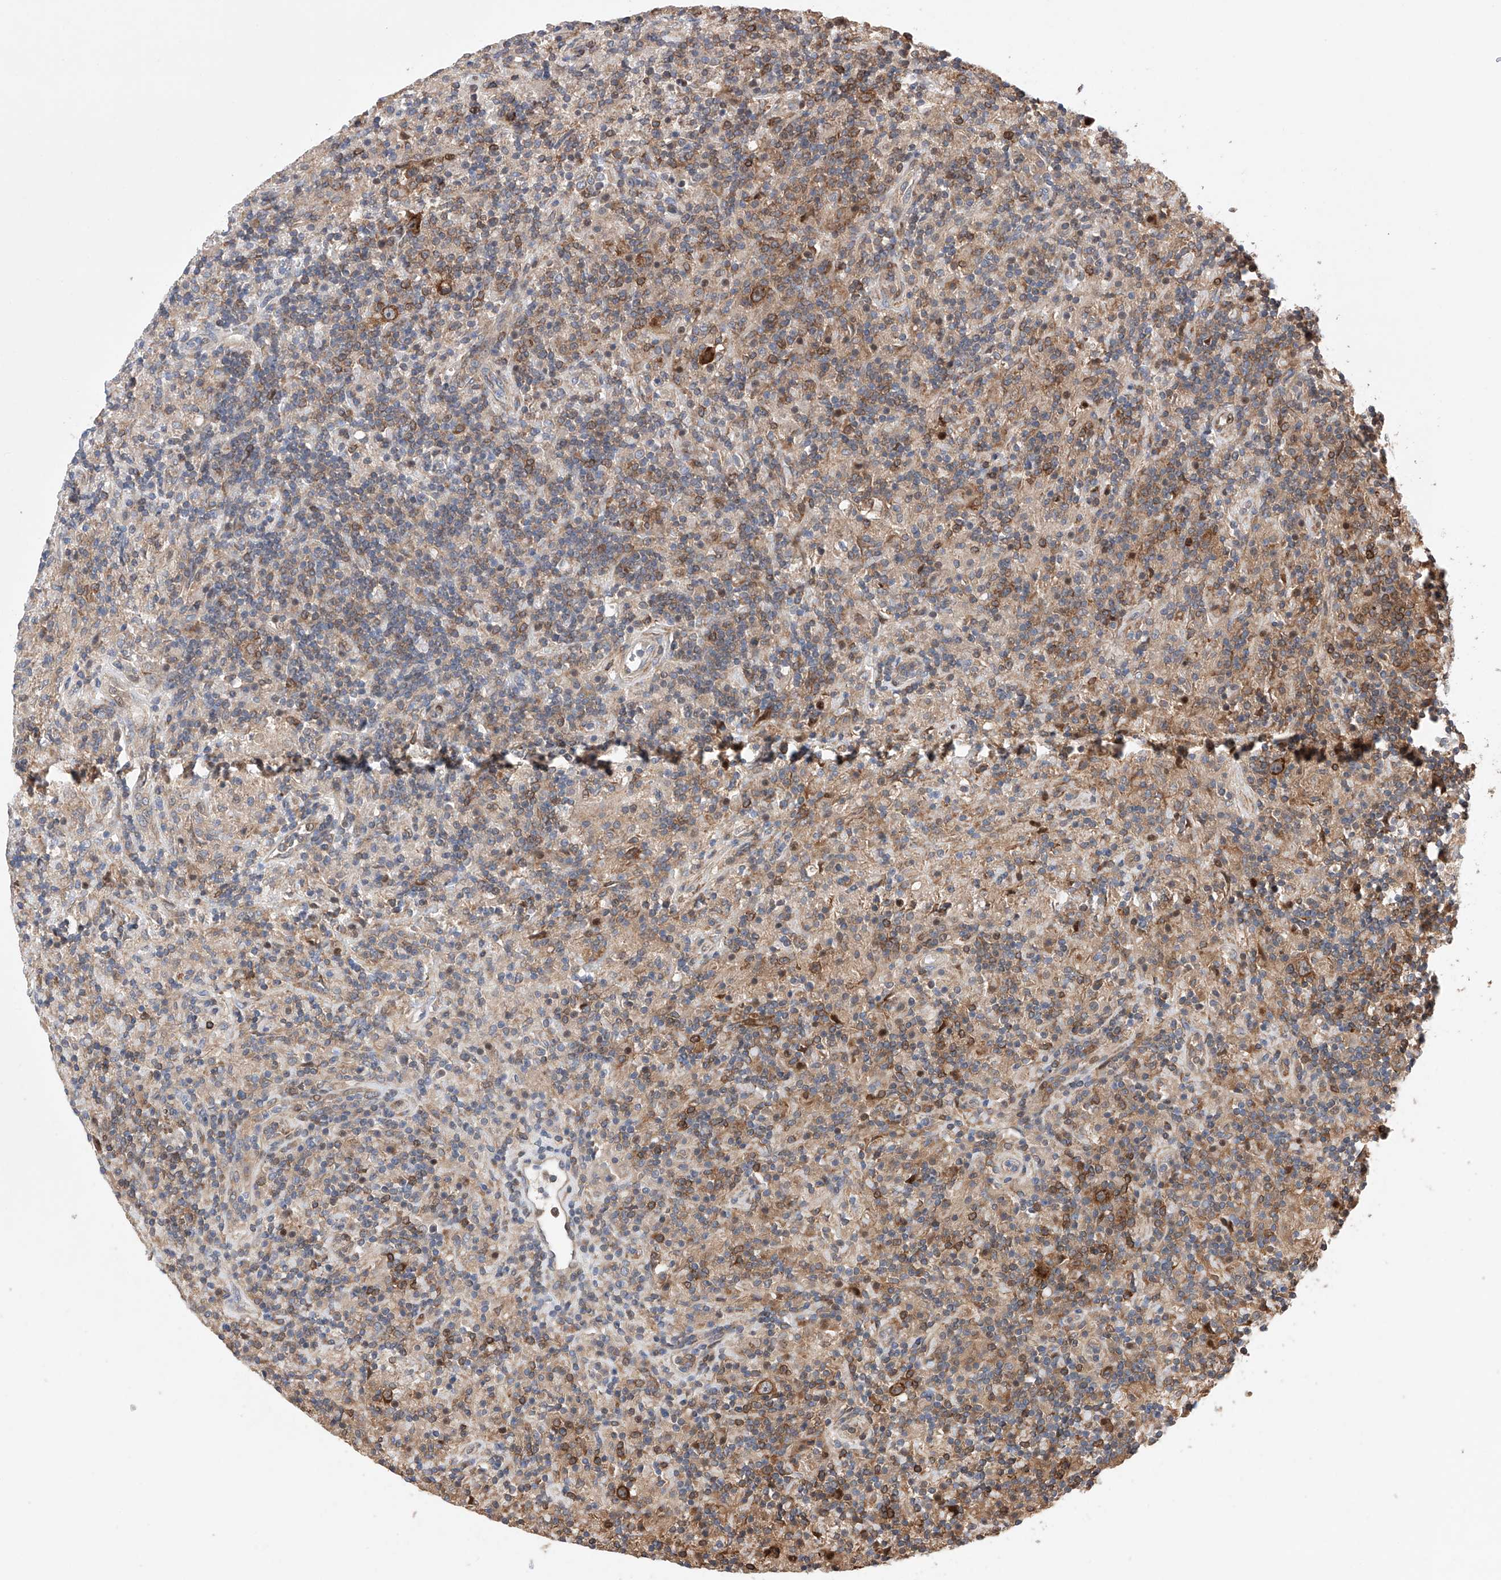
{"staining": {"intensity": "moderate", "quantity": ">75%", "location": "cytoplasmic/membranous"}, "tissue": "lymphoma", "cell_type": "Tumor cells", "image_type": "cancer", "snomed": [{"axis": "morphology", "description": "Hodgkin's disease, NOS"}, {"axis": "topography", "description": "Lymph node"}], "caption": "IHC histopathology image of Hodgkin's disease stained for a protein (brown), which exhibits medium levels of moderate cytoplasmic/membranous positivity in approximately >75% of tumor cells.", "gene": "TIMM23", "patient": {"sex": "male", "age": 70}}